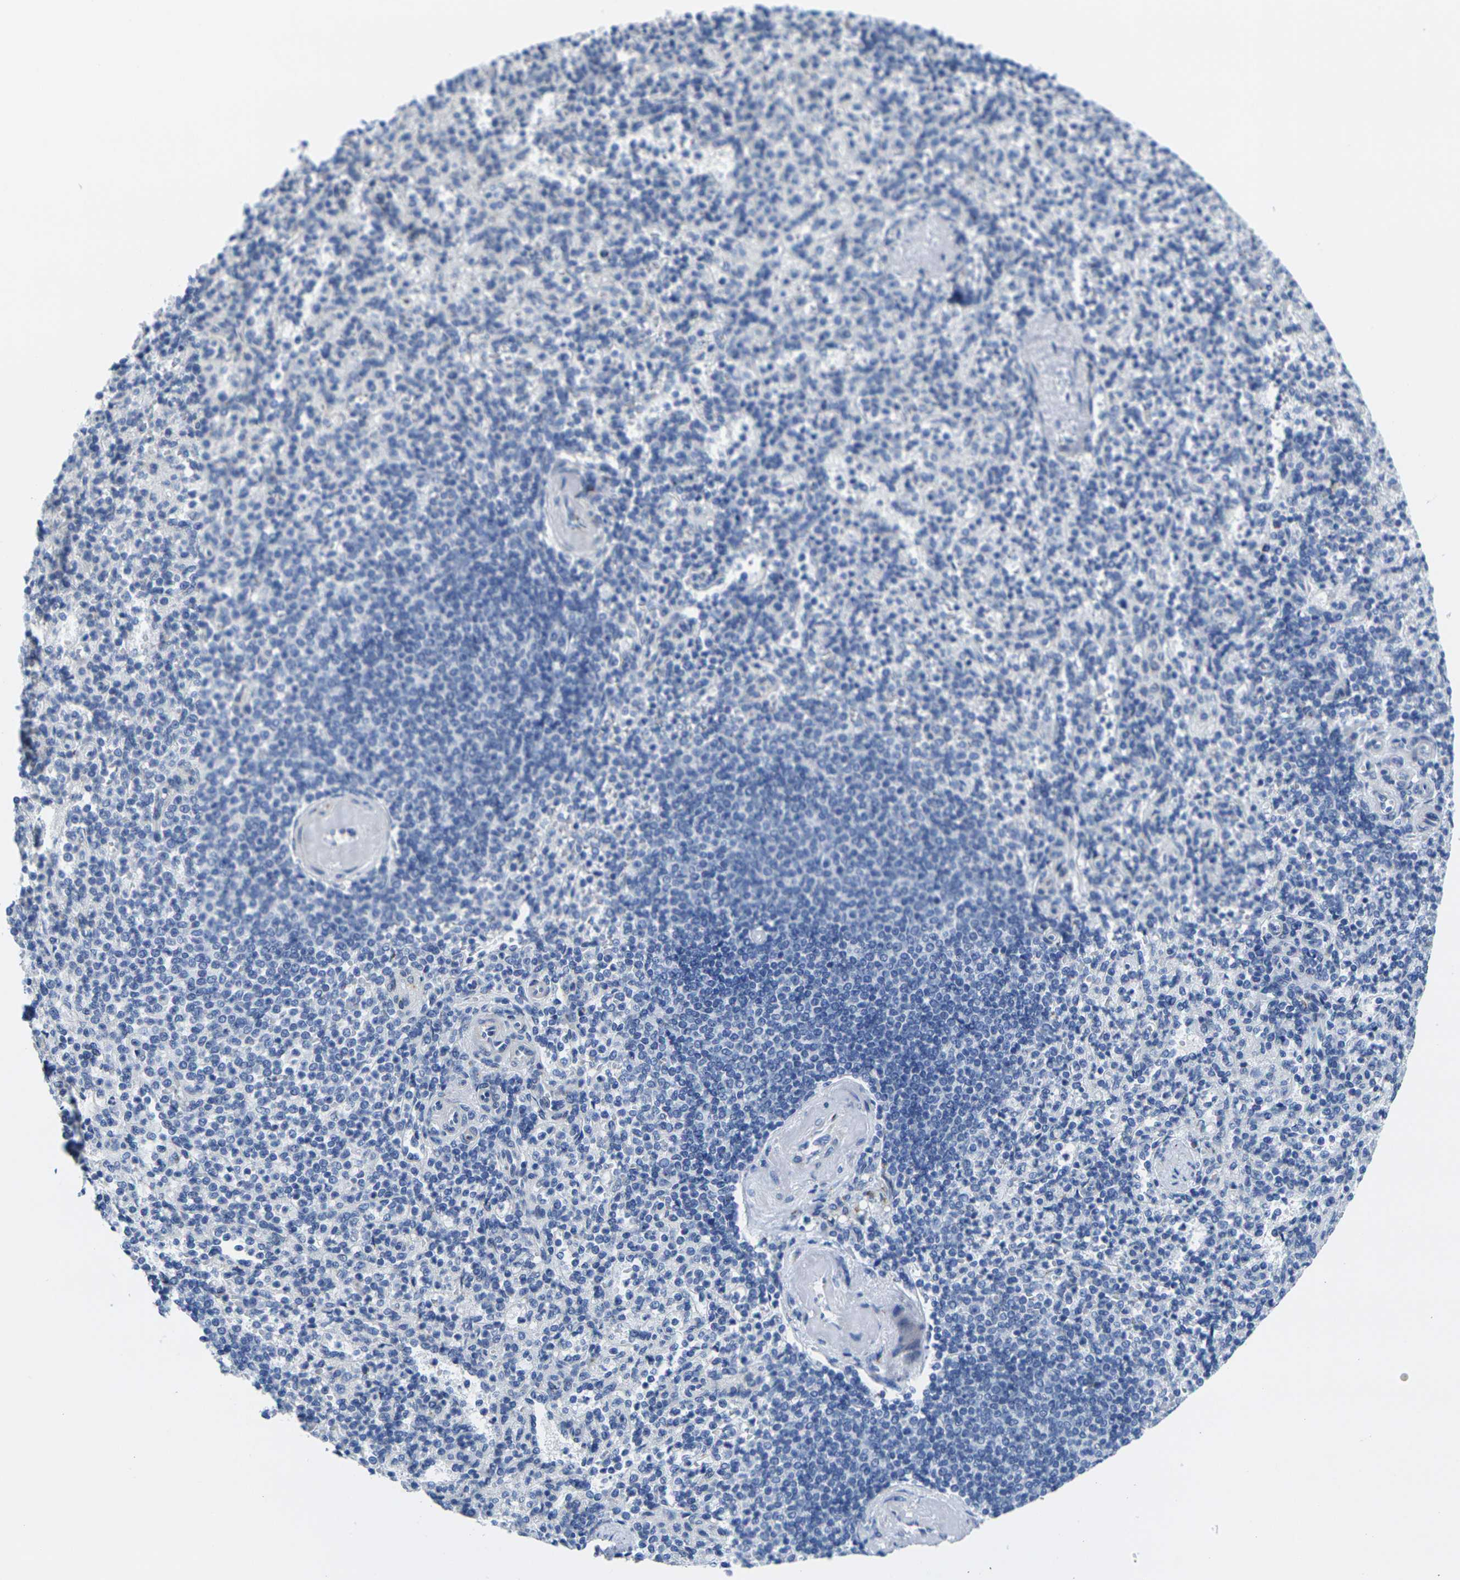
{"staining": {"intensity": "negative", "quantity": "none", "location": "none"}, "tissue": "spleen", "cell_type": "Cells in red pulp", "image_type": "normal", "snomed": [{"axis": "morphology", "description": "Normal tissue, NOS"}, {"axis": "topography", "description": "Spleen"}], "caption": "High power microscopy photomicrograph of an IHC photomicrograph of unremarkable spleen, revealing no significant expression in cells in red pulp. Brightfield microscopy of immunohistochemistry stained with DAB (3,3'-diaminobenzidine) (brown) and hematoxylin (blue), captured at high magnification.", "gene": "CRK", "patient": {"sex": "female", "age": 74}}